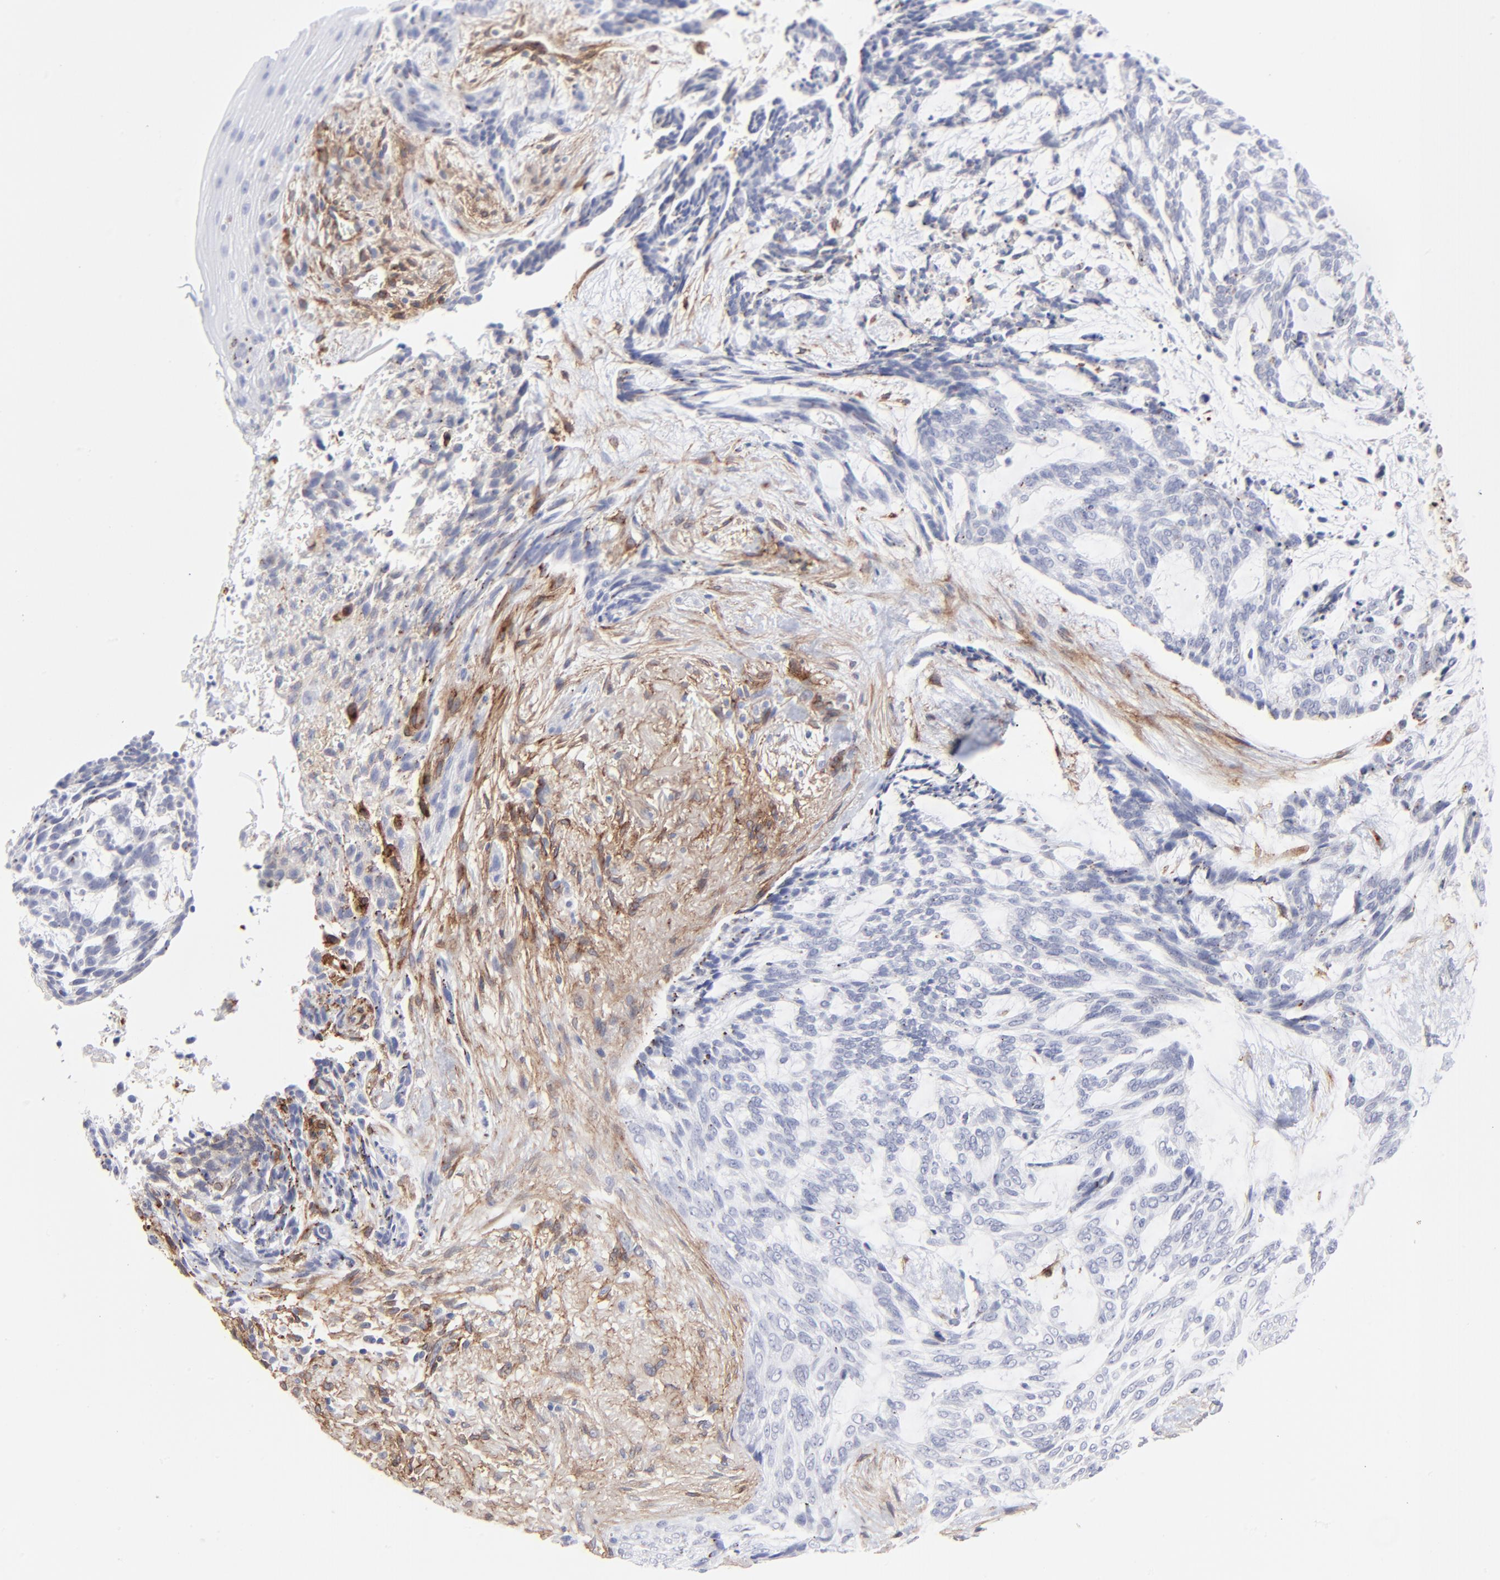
{"staining": {"intensity": "negative", "quantity": "none", "location": "none"}, "tissue": "skin cancer", "cell_type": "Tumor cells", "image_type": "cancer", "snomed": [{"axis": "morphology", "description": "Normal tissue, NOS"}, {"axis": "morphology", "description": "Basal cell carcinoma"}, {"axis": "topography", "description": "Skin"}], "caption": "A photomicrograph of skin cancer (basal cell carcinoma) stained for a protein displays no brown staining in tumor cells.", "gene": "PDGFRB", "patient": {"sex": "female", "age": 71}}